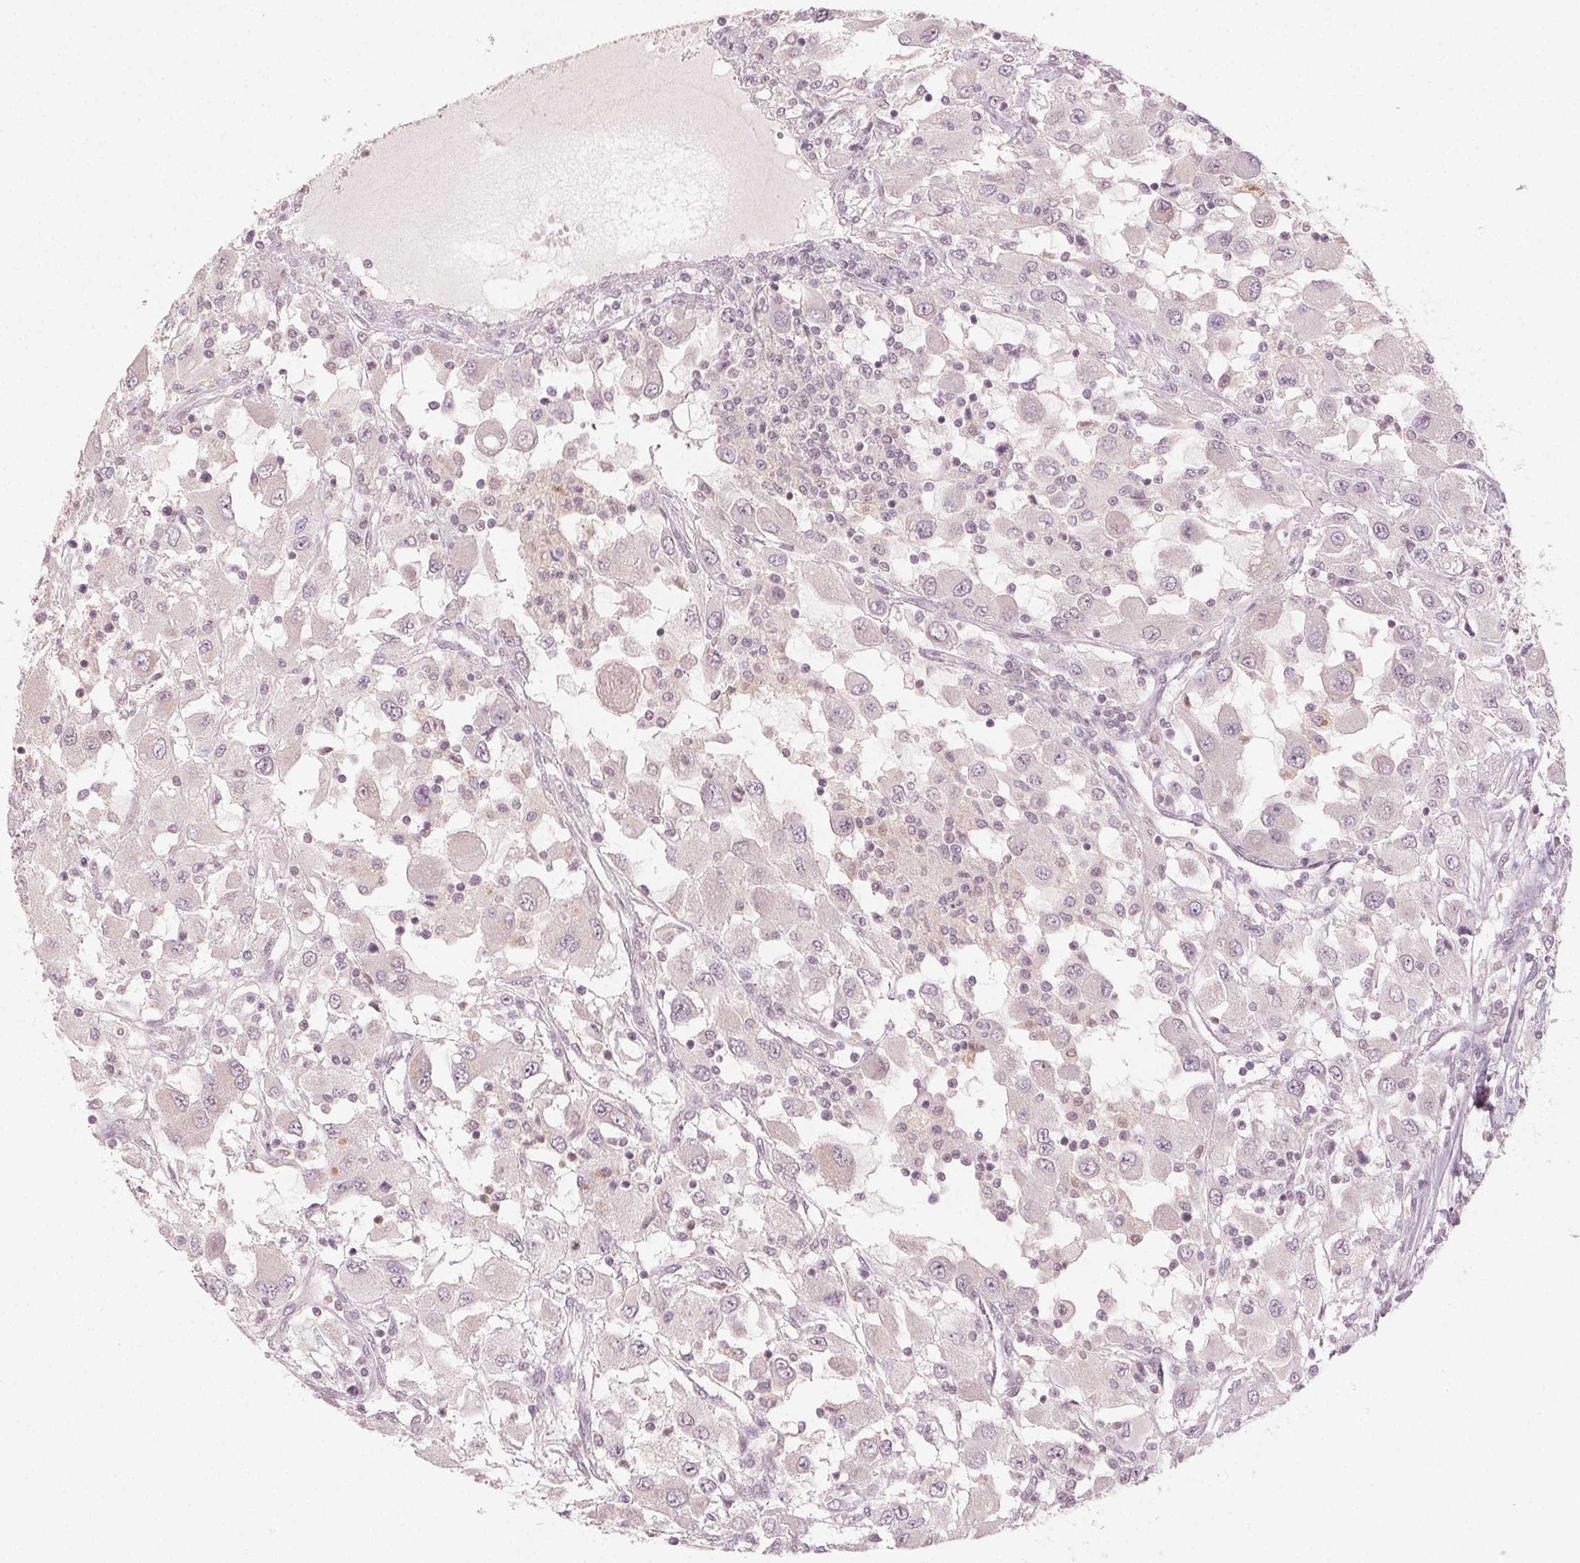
{"staining": {"intensity": "negative", "quantity": "none", "location": "none"}, "tissue": "renal cancer", "cell_type": "Tumor cells", "image_type": "cancer", "snomed": [{"axis": "morphology", "description": "Adenocarcinoma, NOS"}, {"axis": "topography", "description": "Kidney"}], "caption": "Immunohistochemical staining of human renal adenocarcinoma shows no significant expression in tumor cells.", "gene": "MAPK14", "patient": {"sex": "female", "age": 67}}